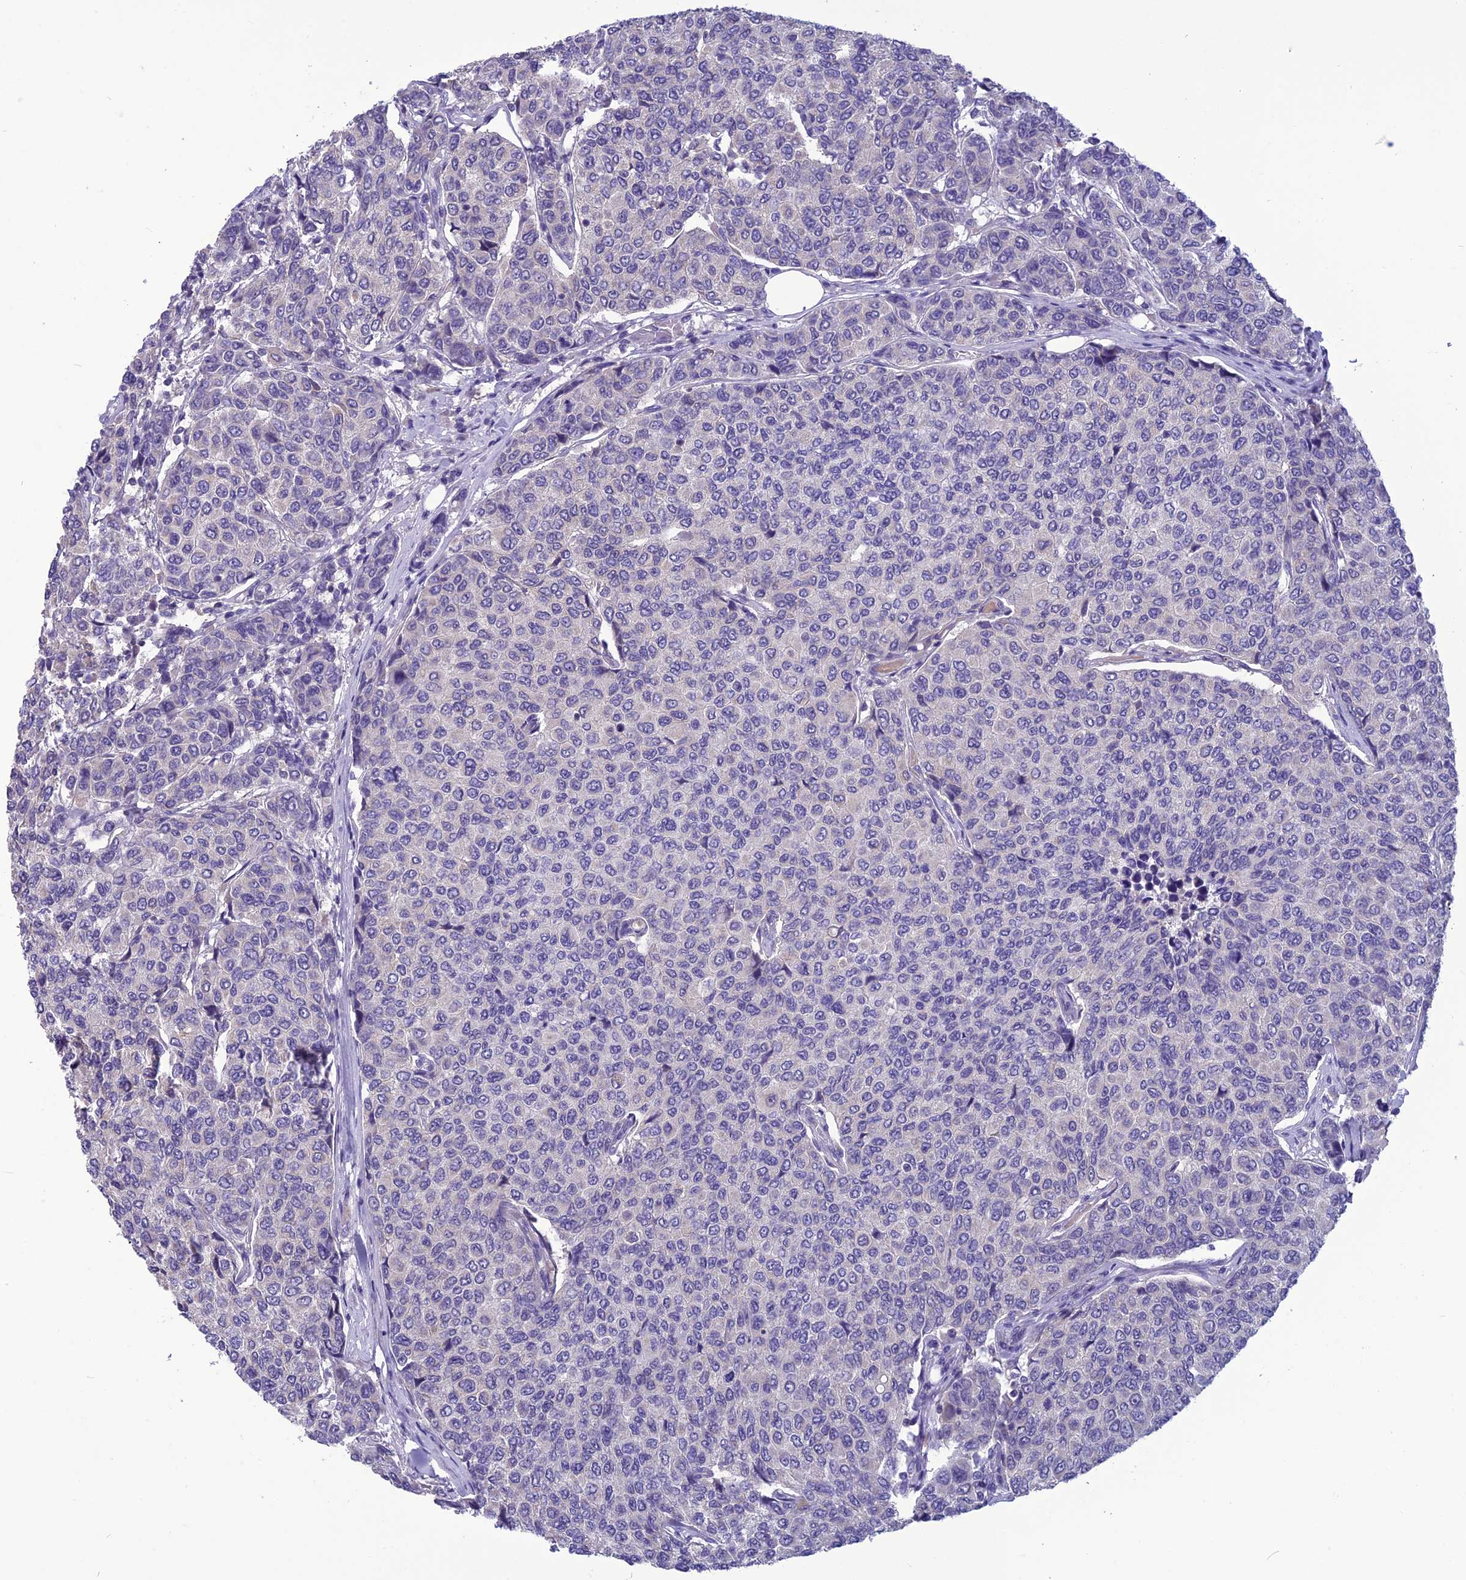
{"staining": {"intensity": "negative", "quantity": "none", "location": "none"}, "tissue": "breast cancer", "cell_type": "Tumor cells", "image_type": "cancer", "snomed": [{"axis": "morphology", "description": "Duct carcinoma"}, {"axis": "topography", "description": "Breast"}], "caption": "There is no significant positivity in tumor cells of invasive ductal carcinoma (breast).", "gene": "PSMF1", "patient": {"sex": "female", "age": 55}}